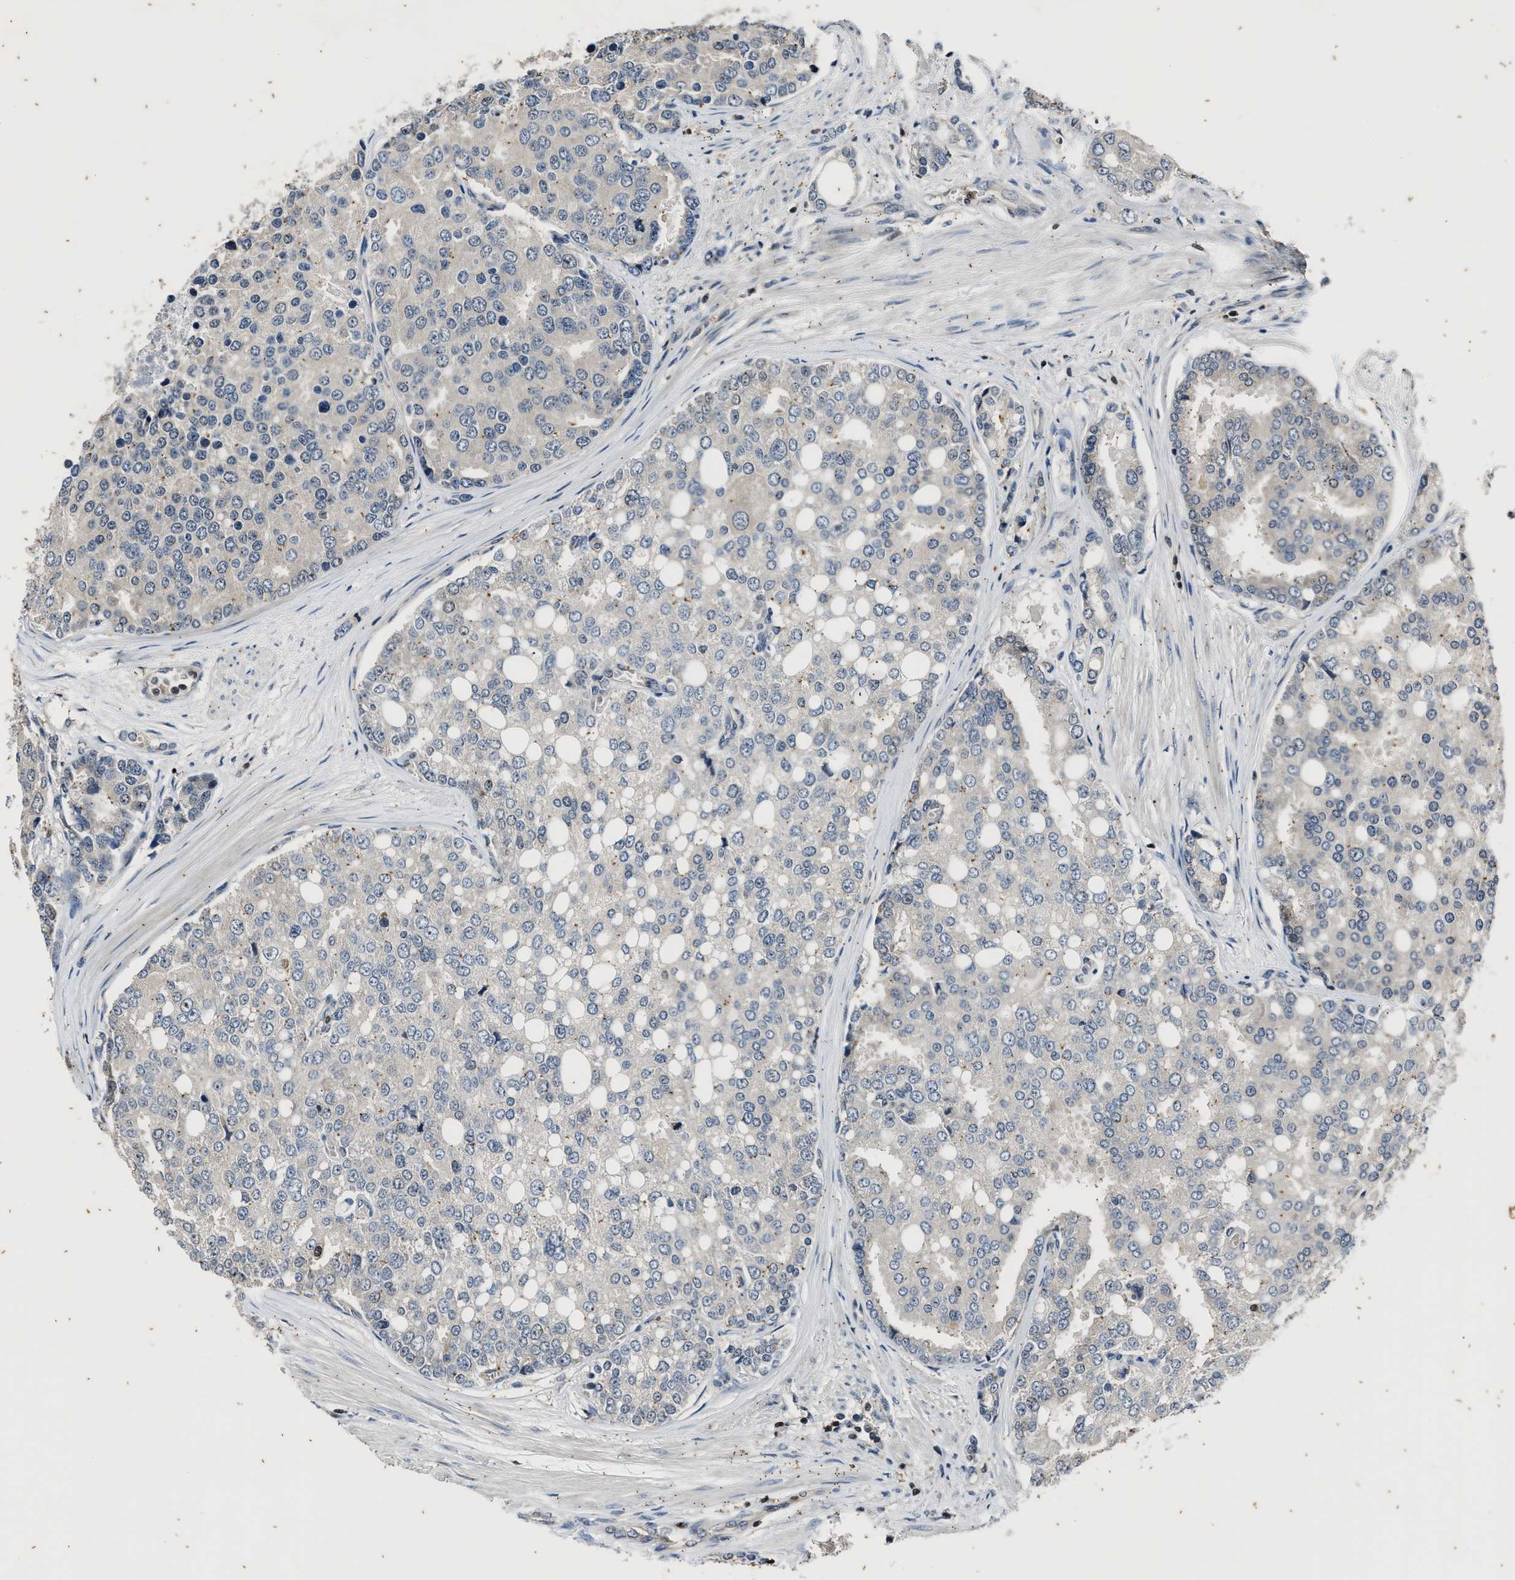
{"staining": {"intensity": "negative", "quantity": "none", "location": "none"}, "tissue": "prostate cancer", "cell_type": "Tumor cells", "image_type": "cancer", "snomed": [{"axis": "morphology", "description": "Adenocarcinoma, High grade"}, {"axis": "topography", "description": "Prostate"}], "caption": "This is a photomicrograph of IHC staining of prostate cancer (adenocarcinoma (high-grade)), which shows no staining in tumor cells. (Brightfield microscopy of DAB (3,3'-diaminobenzidine) immunohistochemistry at high magnification).", "gene": "PTPN7", "patient": {"sex": "male", "age": 50}}